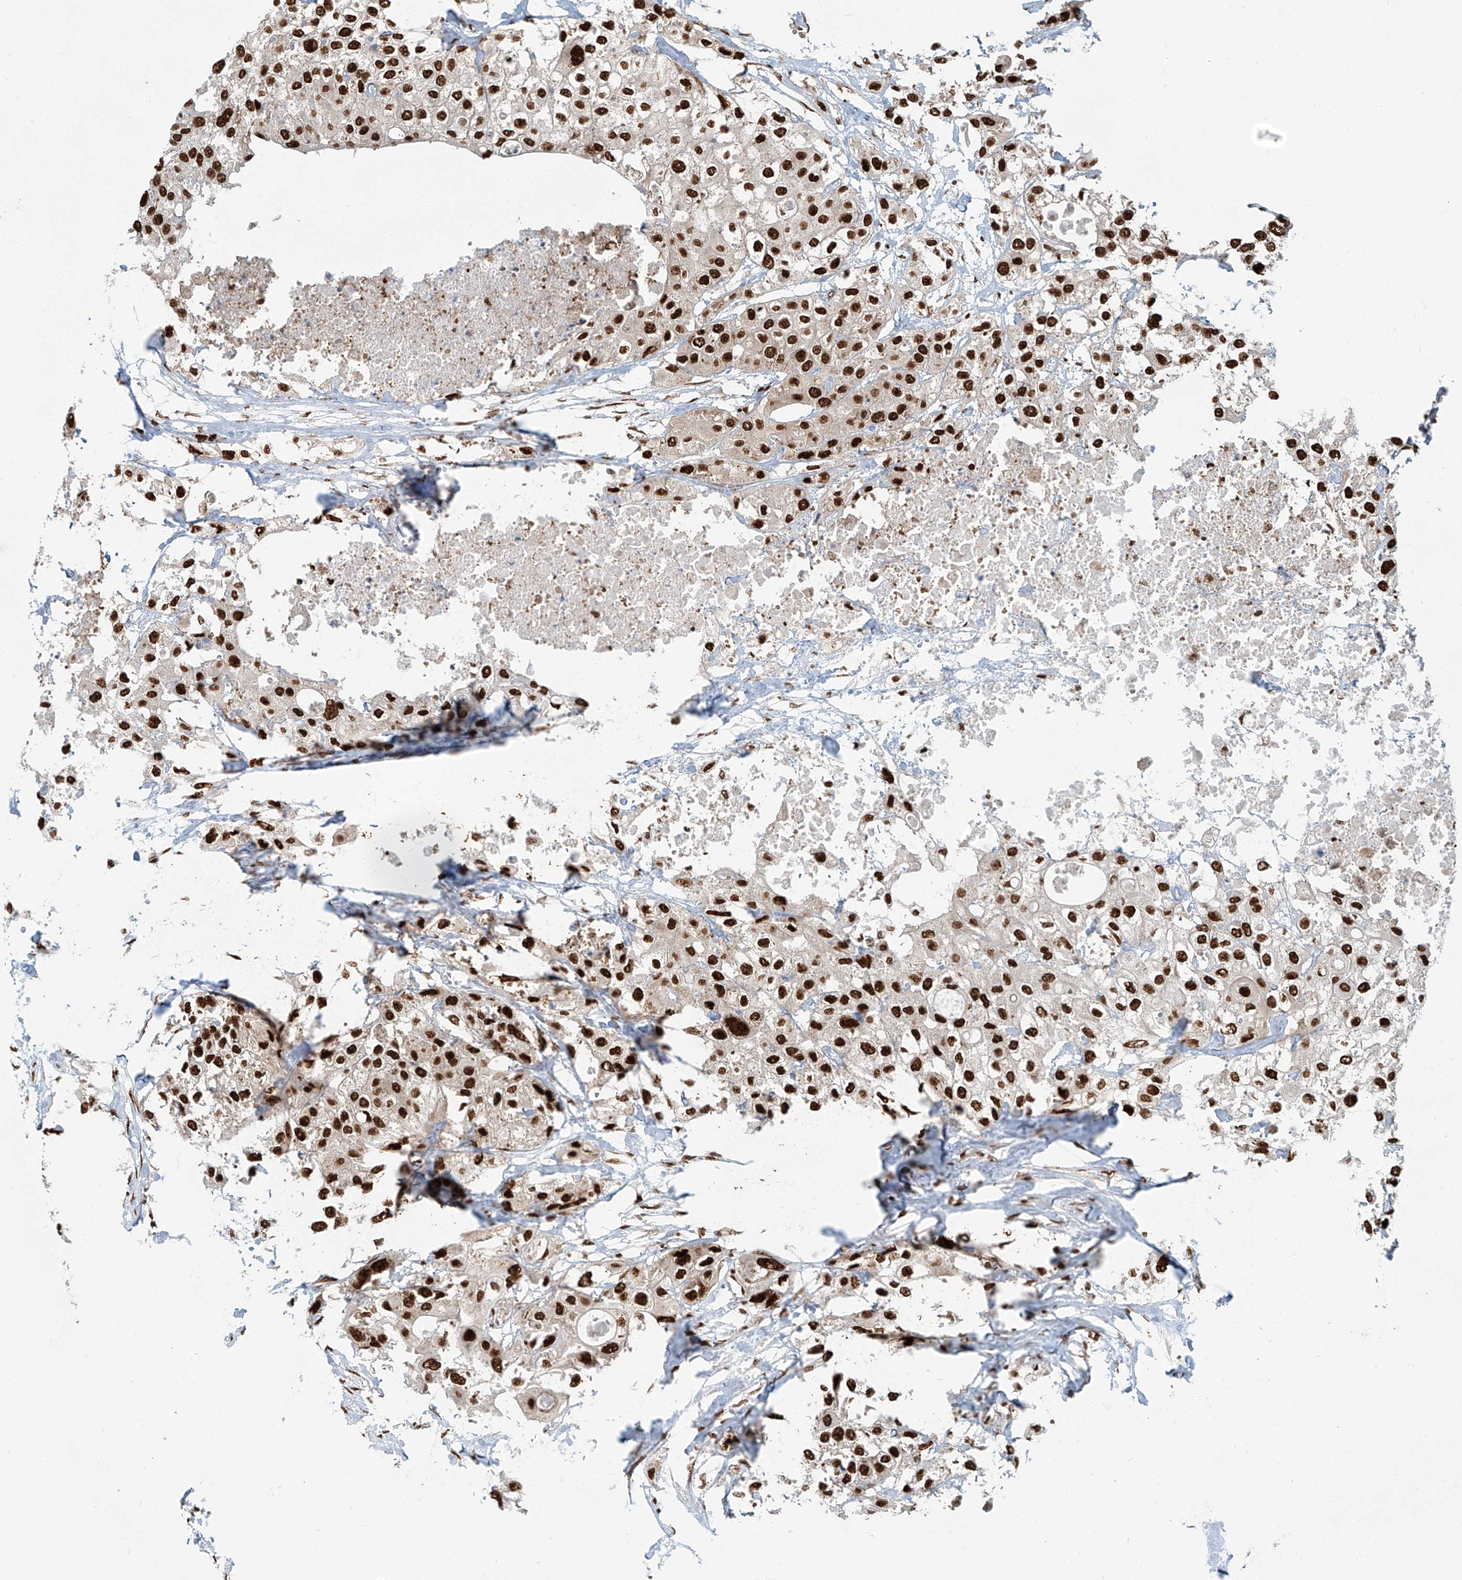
{"staining": {"intensity": "strong", "quantity": ">75%", "location": "nuclear"}, "tissue": "urothelial cancer", "cell_type": "Tumor cells", "image_type": "cancer", "snomed": [{"axis": "morphology", "description": "Urothelial carcinoma, High grade"}, {"axis": "topography", "description": "Urinary bladder"}], "caption": "Protein positivity by IHC reveals strong nuclear expression in about >75% of tumor cells in urothelial cancer.", "gene": "FAM193B", "patient": {"sex": "male", "age": 64}}